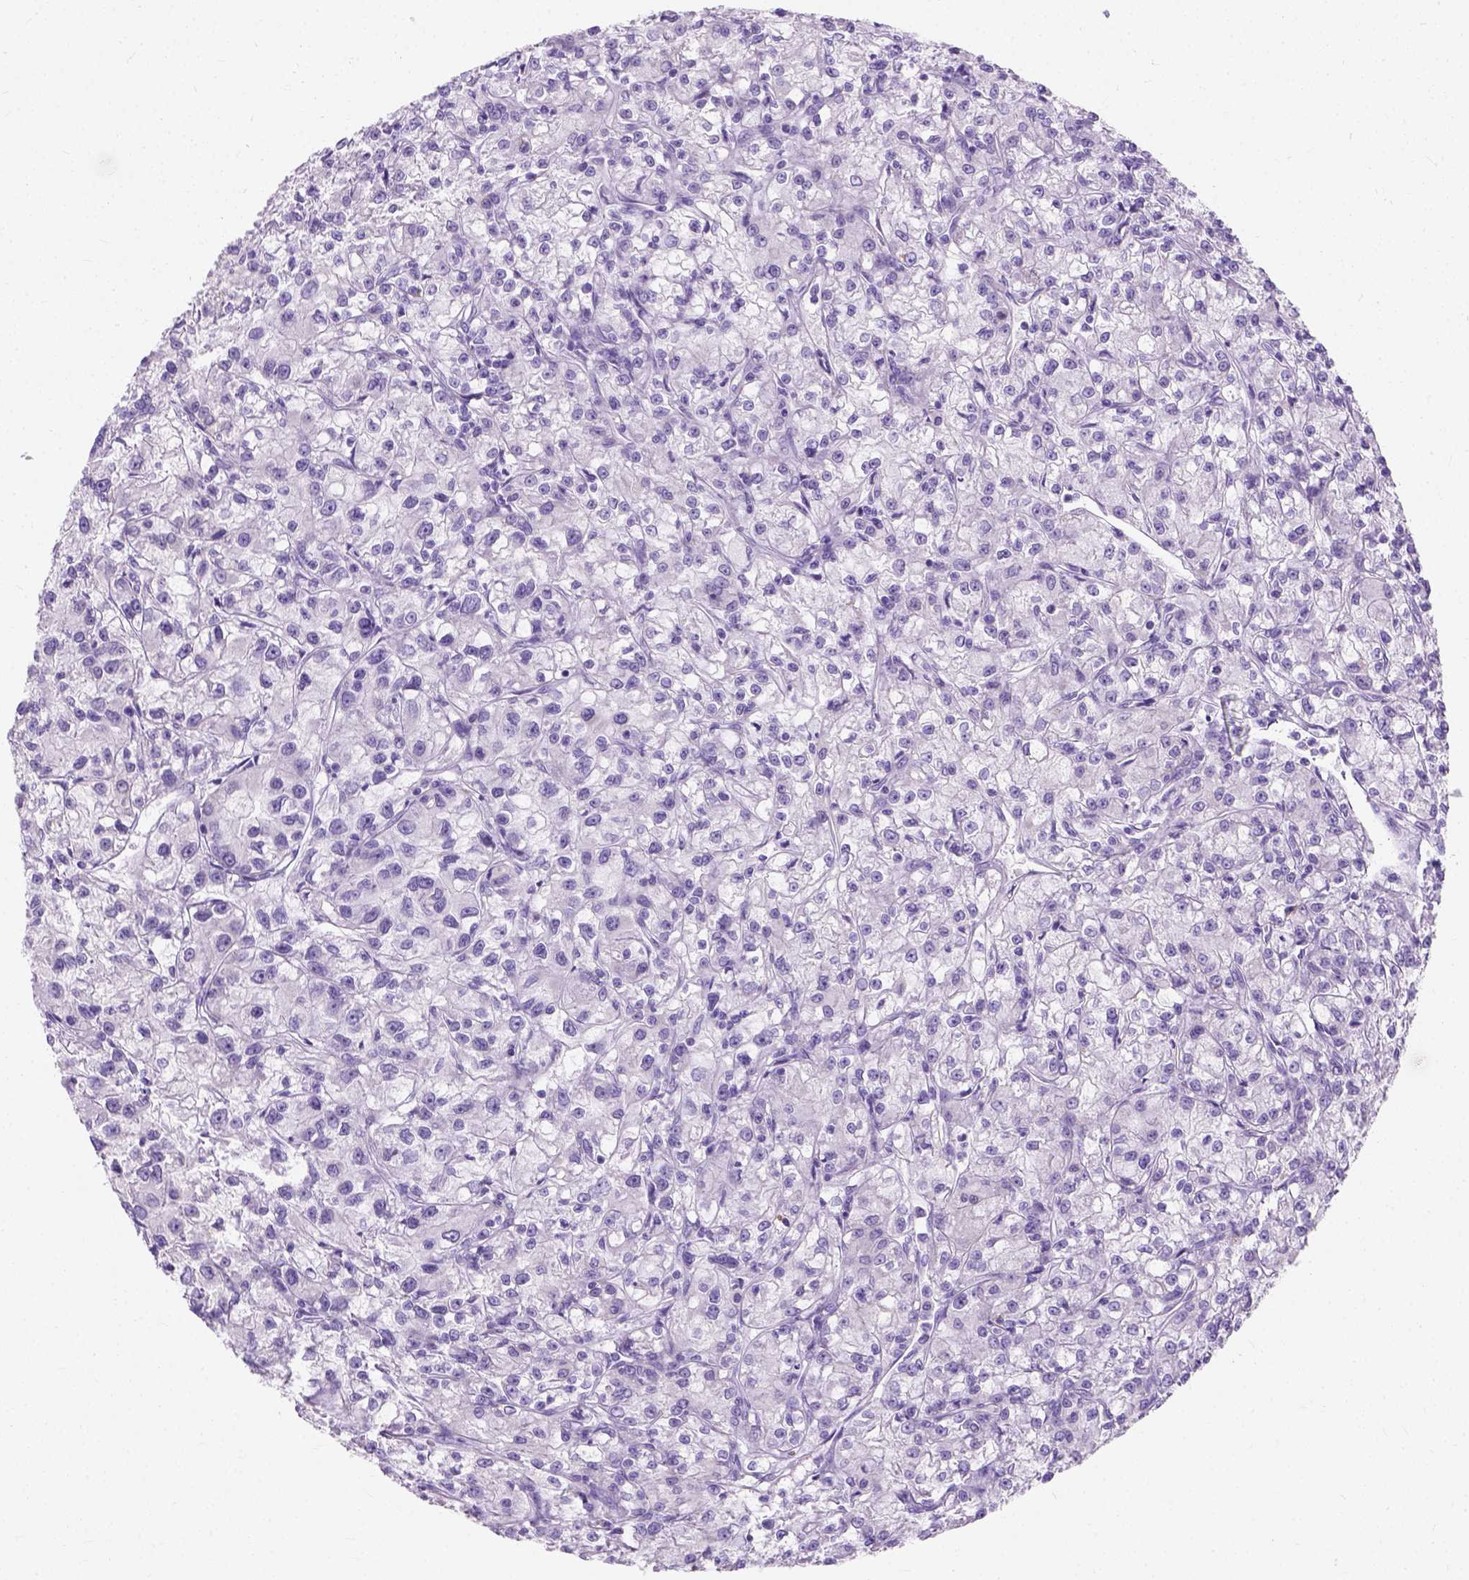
{"staining": {"intensity": "negative", "quantity": "none", "location": "none"}, "tissue": "renal cancer", "cell_type": "Tumor cells", "image_type": "cancer", "snomed": [{"axis": "morphology", "description": "Adenocarcinoma, NOS"}, {"axis": "topography", "description": "Kidney"}], "caption": "Immunohistochemical staining of renal cancer reveals no significant expression in tumor cells.", "gene": "MYH15", "patient": {"sex": "female", "age": 59}}